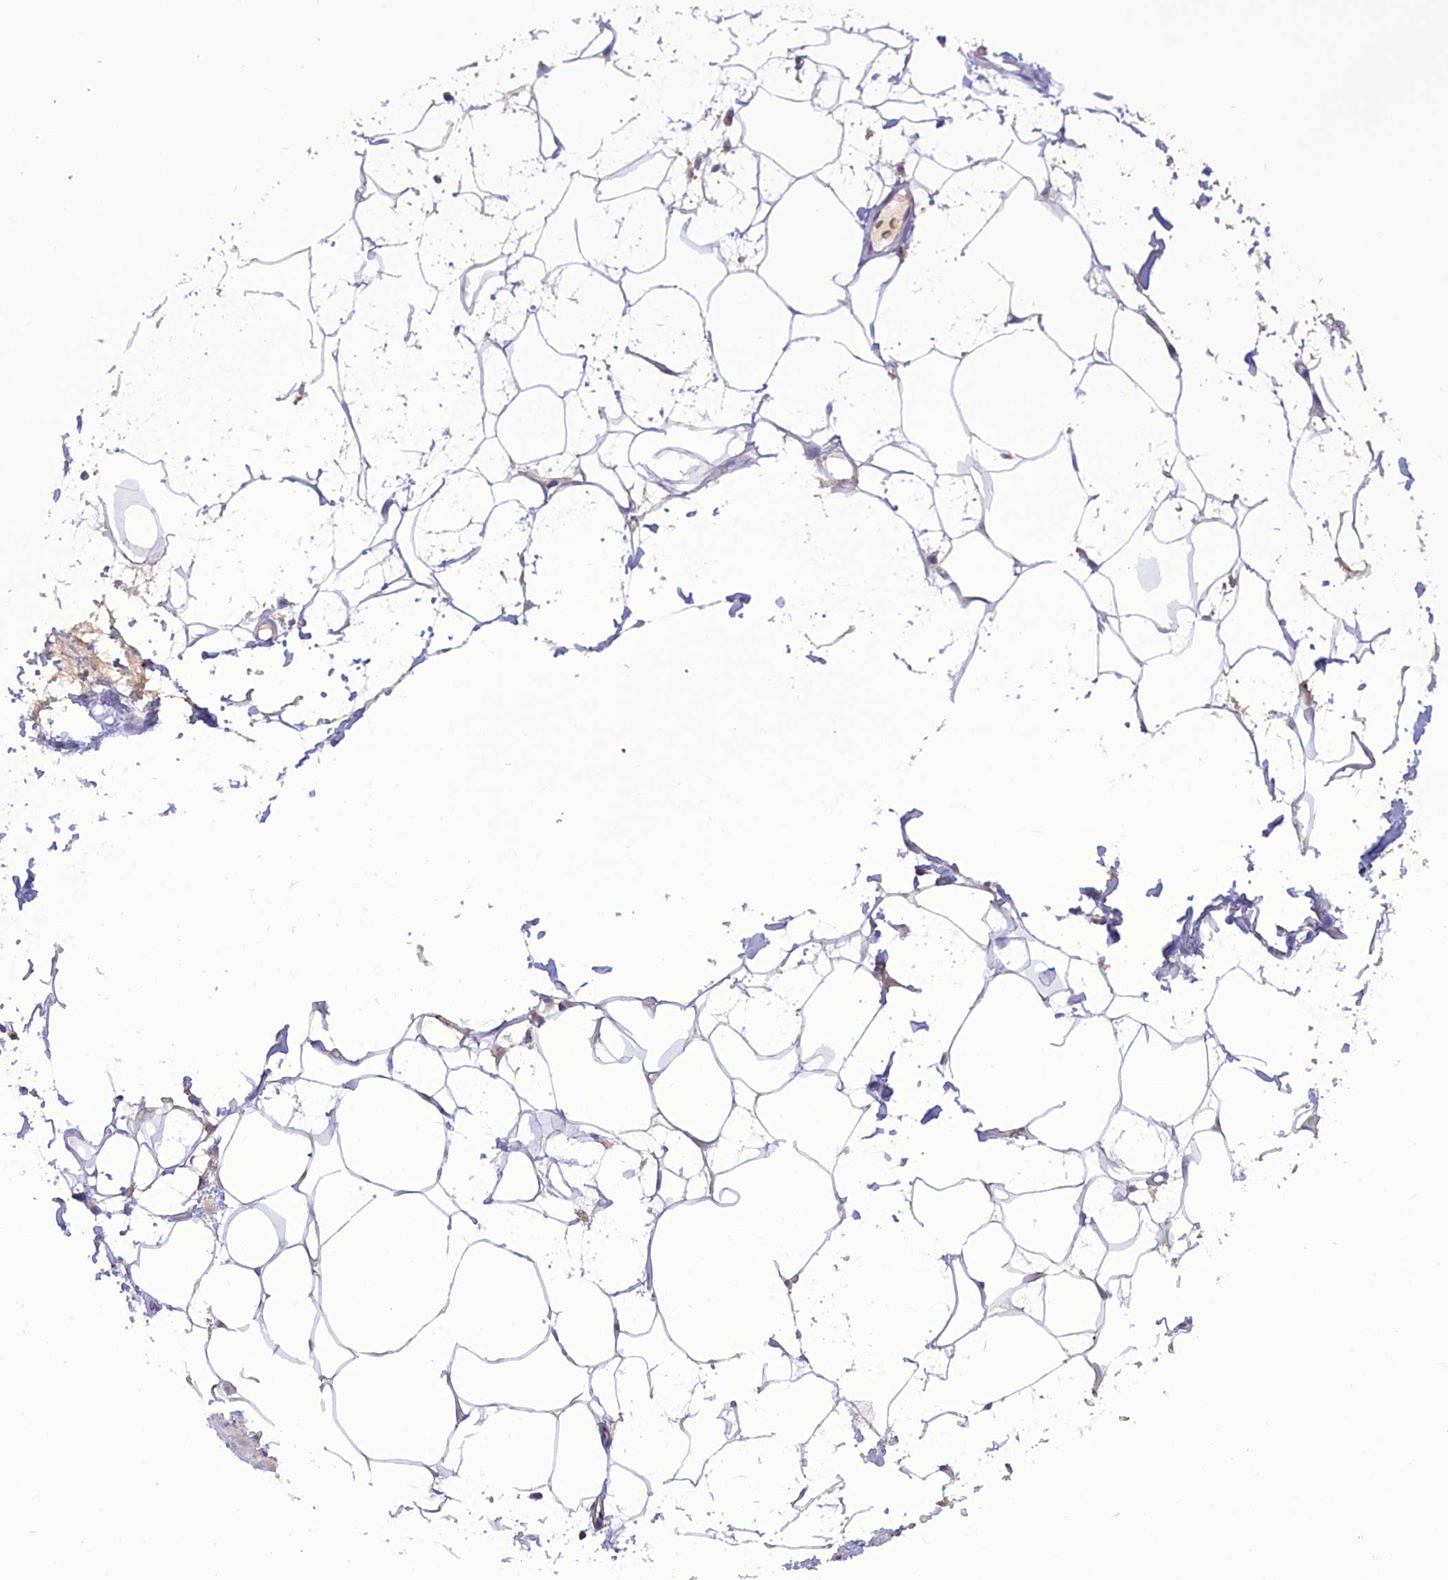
{"staining": {"intensity": "negative", "quantity": "none", "location": "none"}, "tissue": "adipose tissue", "cell_type": "Adipocytes", "image_type": "normal", "snomed": [{"axis": "morphology", "description": "Normal tissue, NOS"}, {"axis": "morphology", "description": "Adenocarcinoma, NOS"}, {"axis": "topography", "description": "Rectum"}, {"axis": "topography", "description": "Vagina"}, {"axis": "topography", "description": "Peripheral nerve tissue"}], "caption": "Adipocytes show no significant protein expression in normal adipose tissue.", "gene": "FAM149B1", "patient": {"sex": "female", "age": 71}}